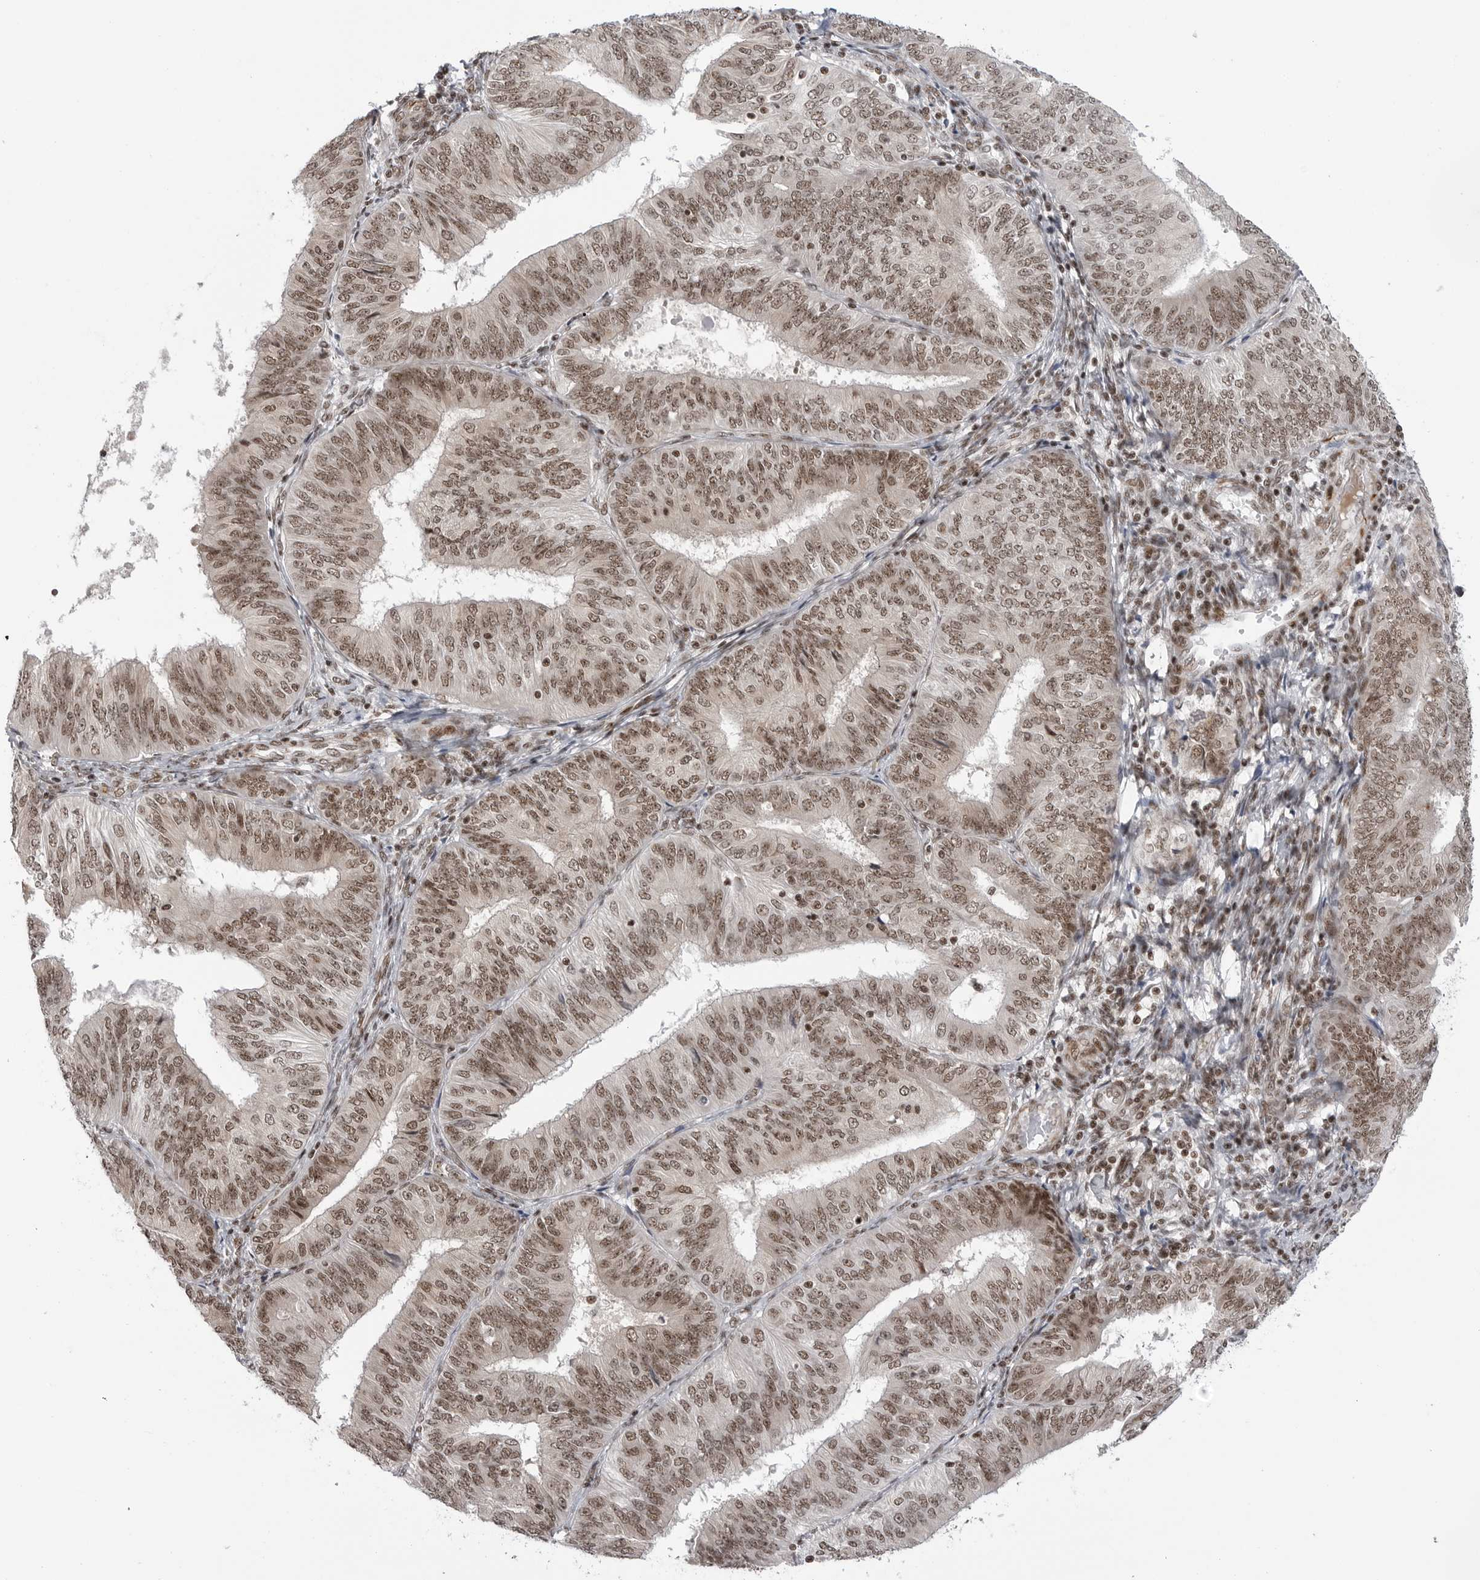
{"staining": {"intensity": "moderate", "quantity": ">75%", "location": "nuclear"}, "tissue": "endometrial cancer", "cell_type": "Tumor cells", "image_type": "cancer", "snomed": [{"axis": "morphology", "description": "Adenocarcinoma, NOS"}, {"axis": "topography", "description": "Endometrium"}], "caption": "Immunohistochemical staining of endometrial adenocarcinoma shows medium levels of moderate nuclear positivity in about >75% of tumor cells.", "gene": "TRIM66", "patient": {"sex": "female", "age": 58}}